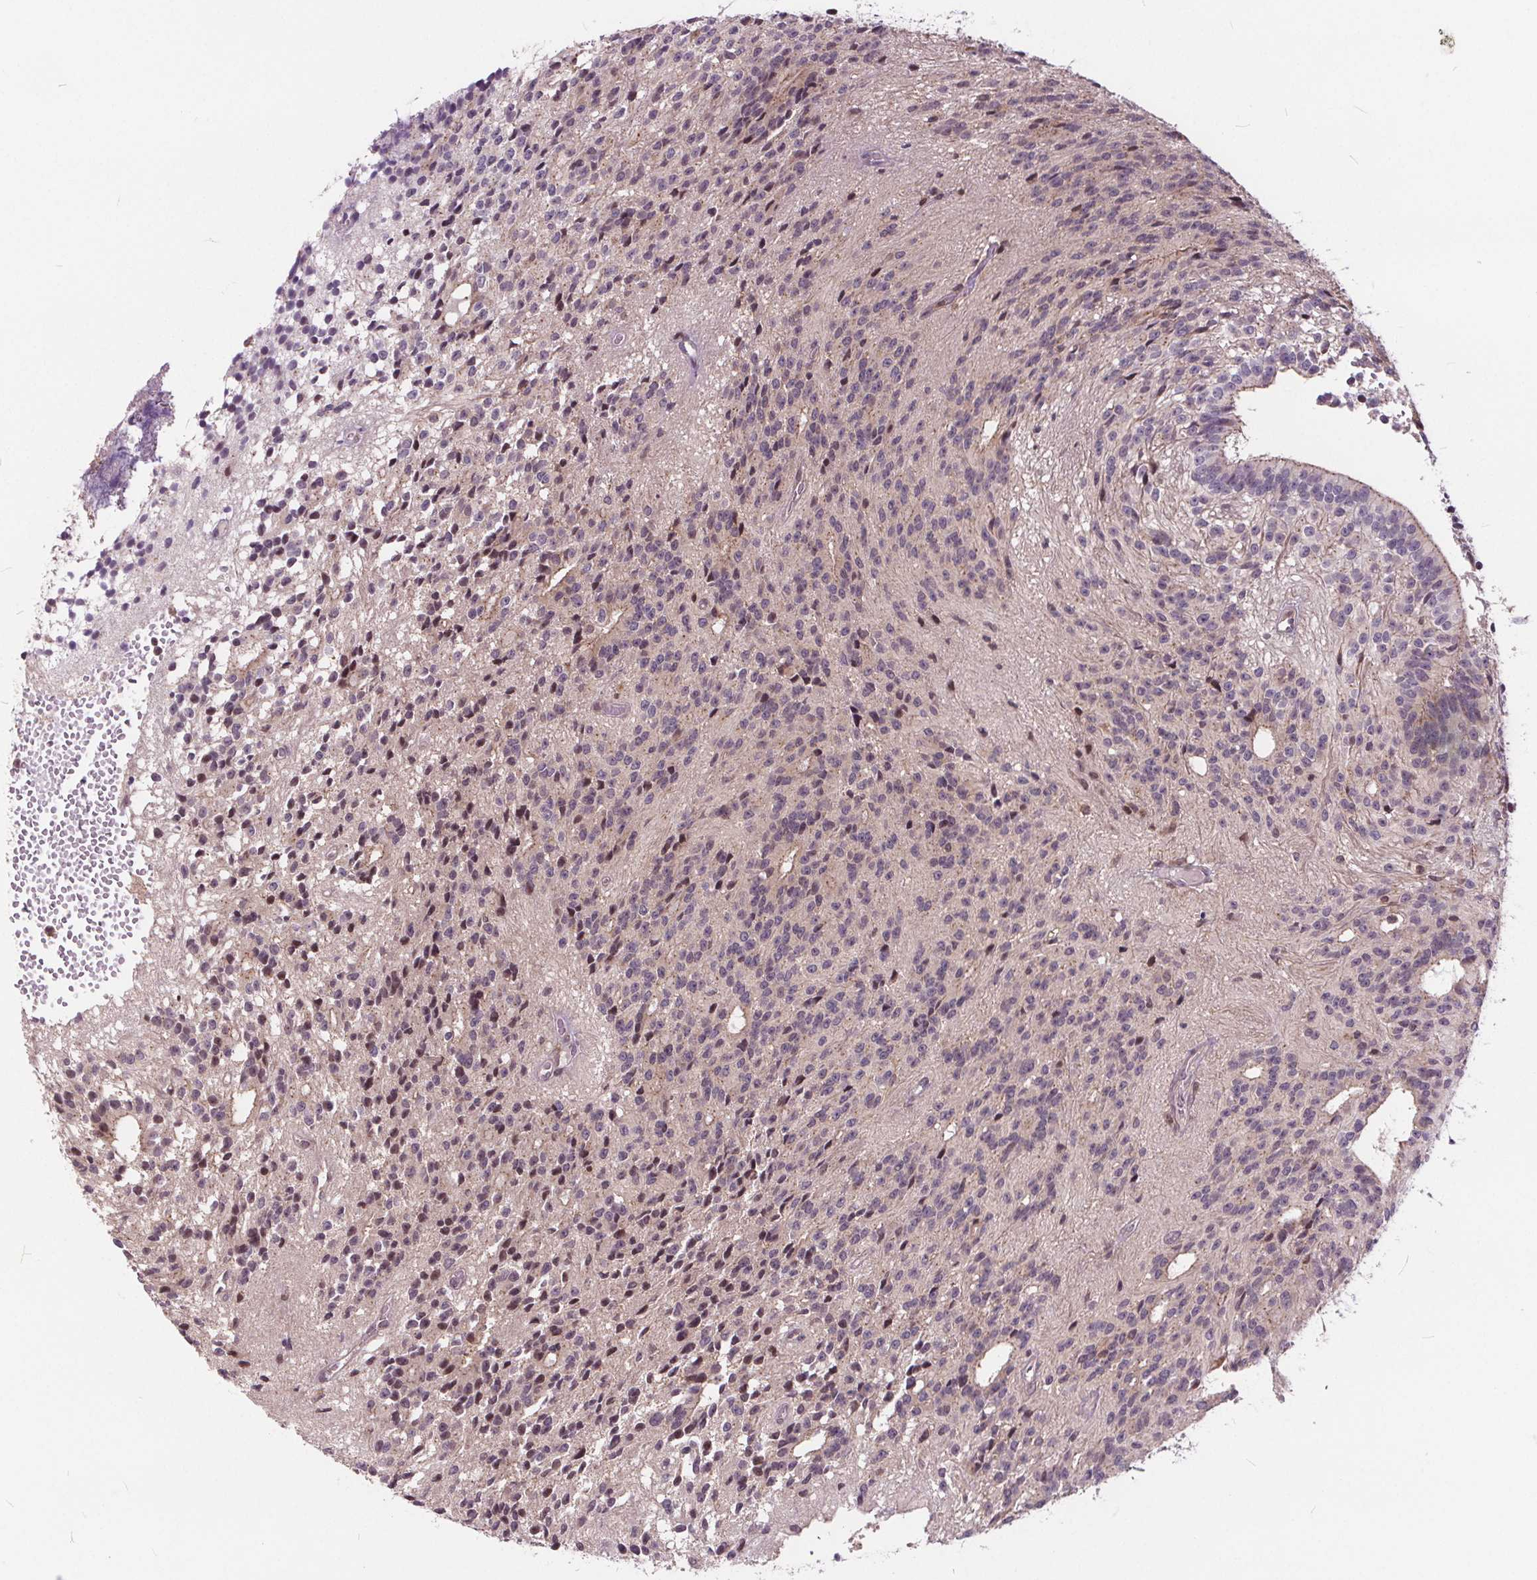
{"staining": {"intensity": "moderate", "quantity": "25%-75%", "location": "nuclear"}, "tissue": "glioma", "cell_type": "Tumor cells", "image_type": "cancer", "snomed": [{"axis": "morphology", "description": "Glioma, malignant, Low grade"}, {"axis": "topography", "description": "Brain"}], "caption": "Moderate nuclear staining for a protein is identified in approximately 25%-75% of tumor cells of malignant low-grade glioma using immunohistochemistry.", "gene": "HIF1AN", "patient": {"sex": "male", "age": 31}}